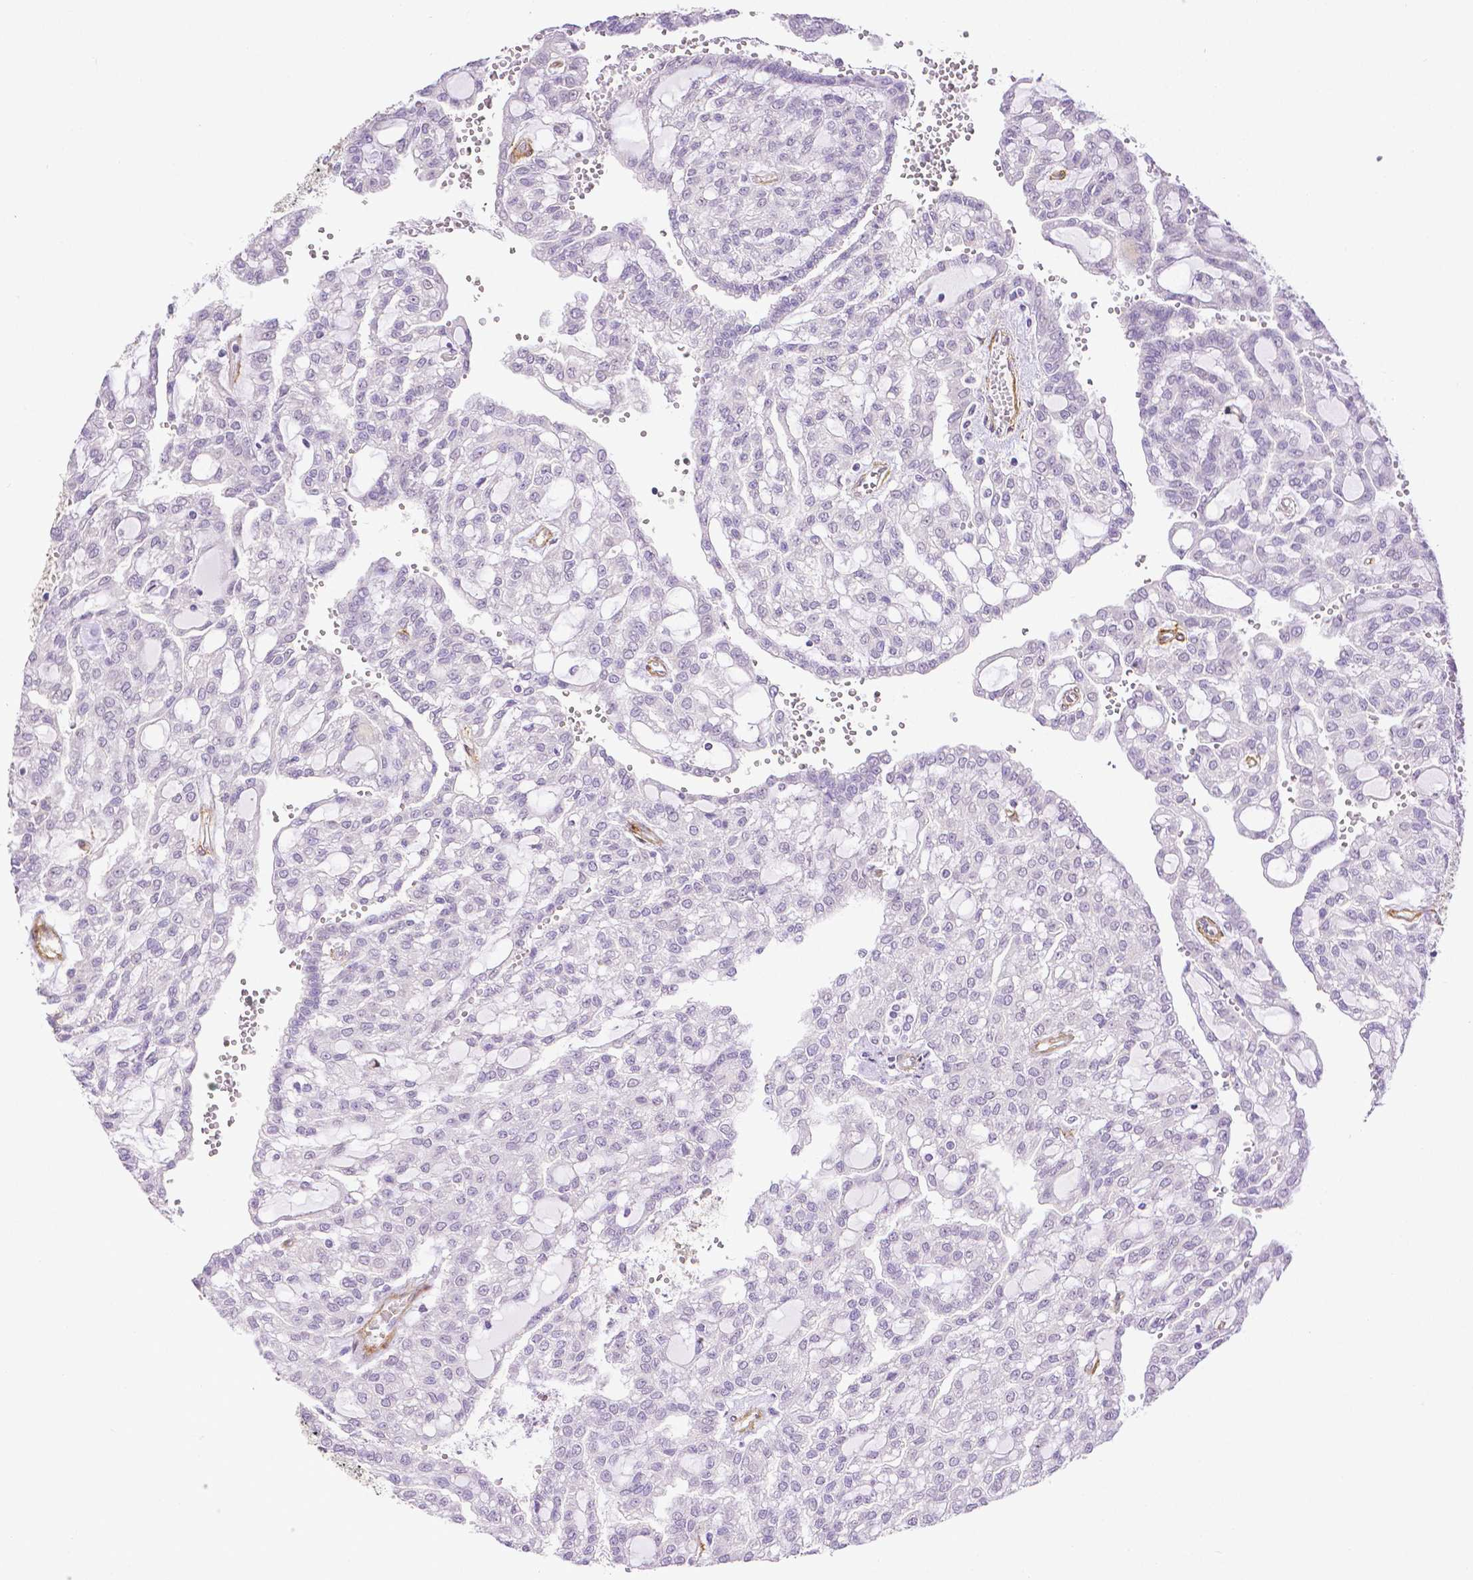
{"staining": {"intensity": "negative", "quantity": "none", "location": "none"}, "tissue": "renal cancer", "cell_type": "Tumor cells", "image_type": "cancer", "snomed": [{"axis": "morphology", "description": "Adenocarcinoma, NOS"}, {"axis": "topography", "description": "Kidney"}], "caption": "Human renal cancer (adenocarcinoma) stained for a protein using immunohistochemistry (IHC) reveals no staining in tumor cells.", "gene": "THY1", "patient": {"sex": "male", "age": 63}}